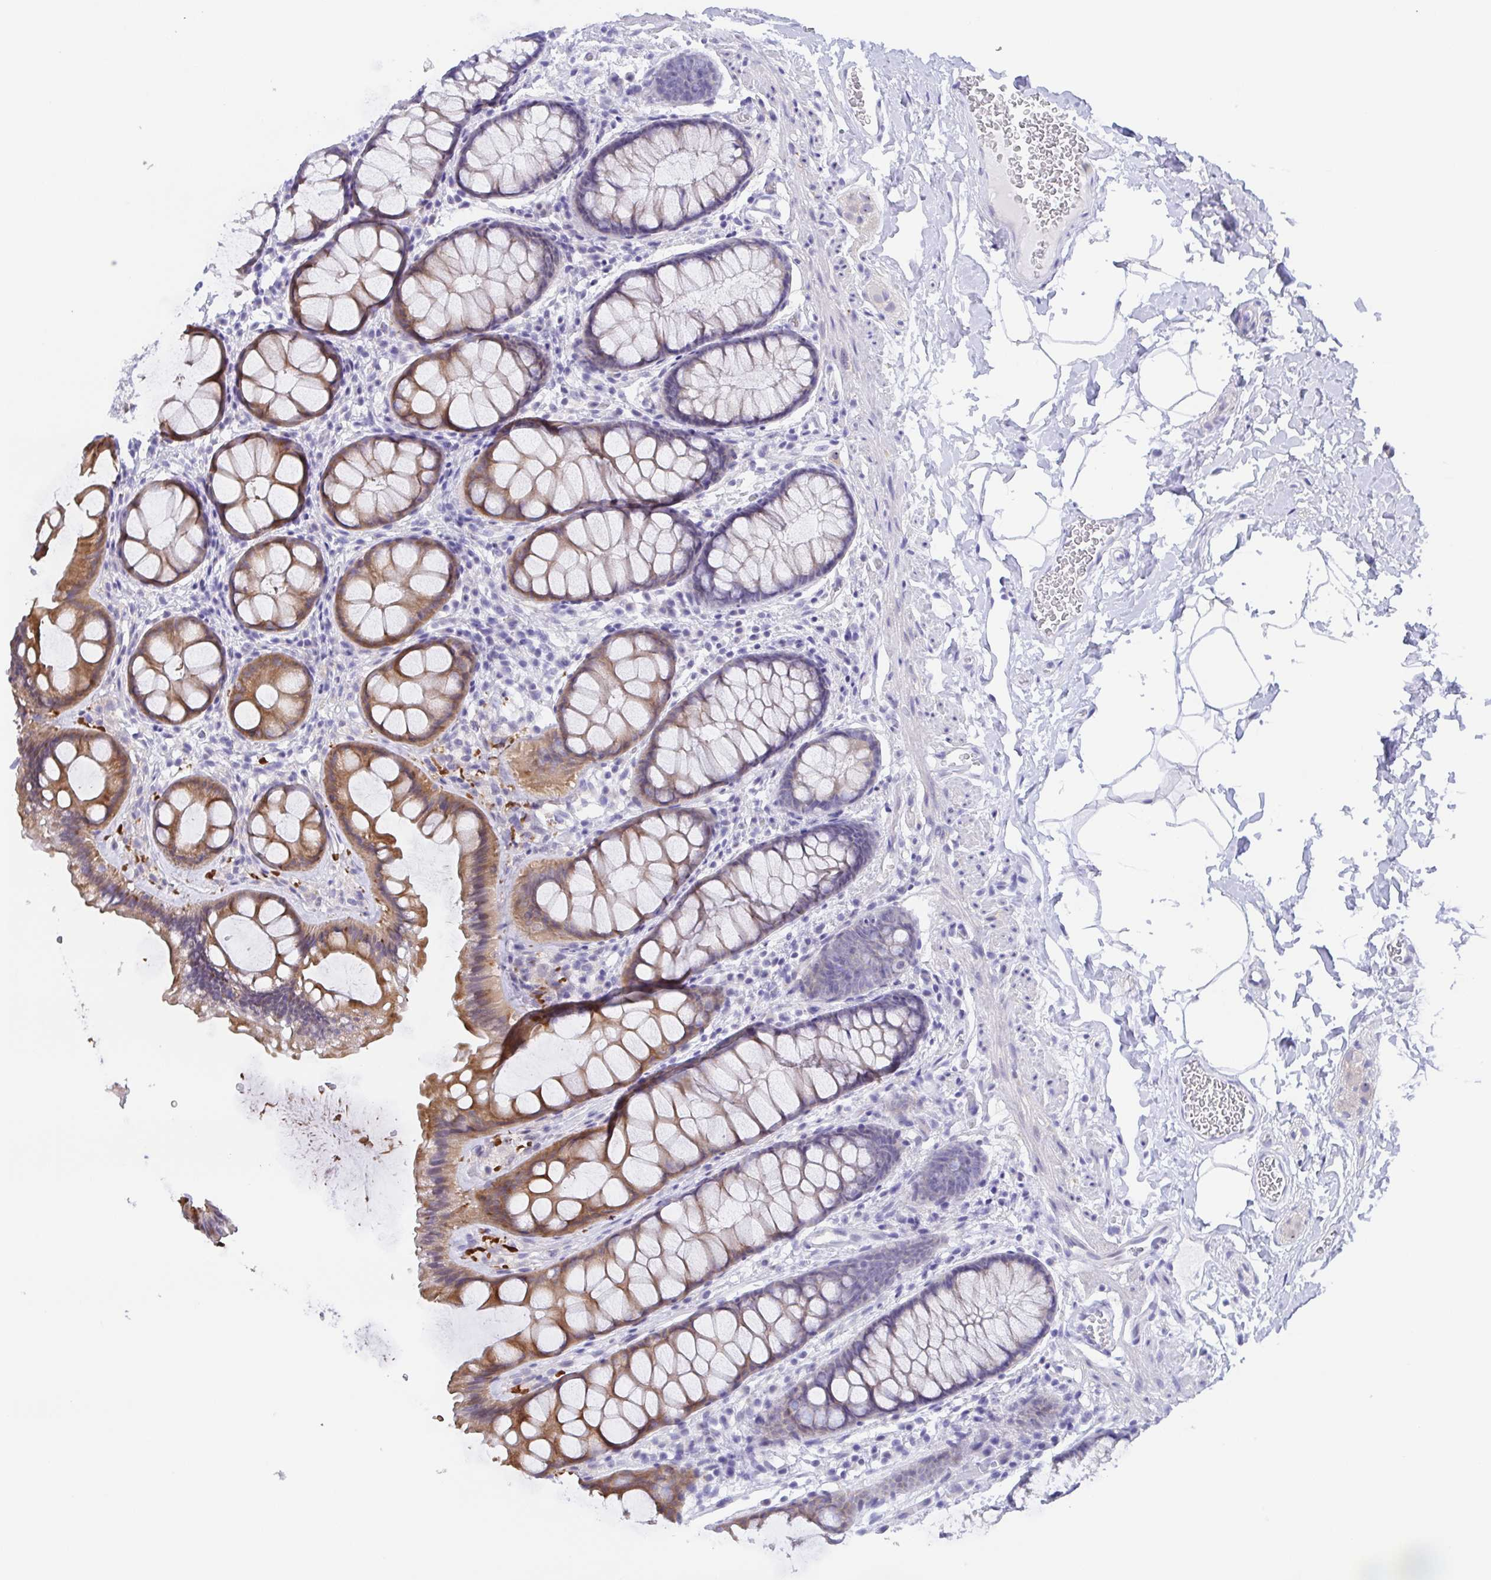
{"staining": {"intensity": "moderate", "quantity": ">75%", "location": "cytoplasmic/membranous"}, "tissue": "rectum", "cell_type": "Glandular cells", "image_type": "normal", "snomed": [{"axis": "morphology", "description": "Normal tissue, NOS"}, {"axis": "topography", "description": "Rectum"}], "caption": "Rectum stained with a brown dye reveals moderate cytoplasmic/membranous positive expression in about >75% of glandular cells.", "gene": "MUCL3", "patient": {"sex": "female", "age": 62}}